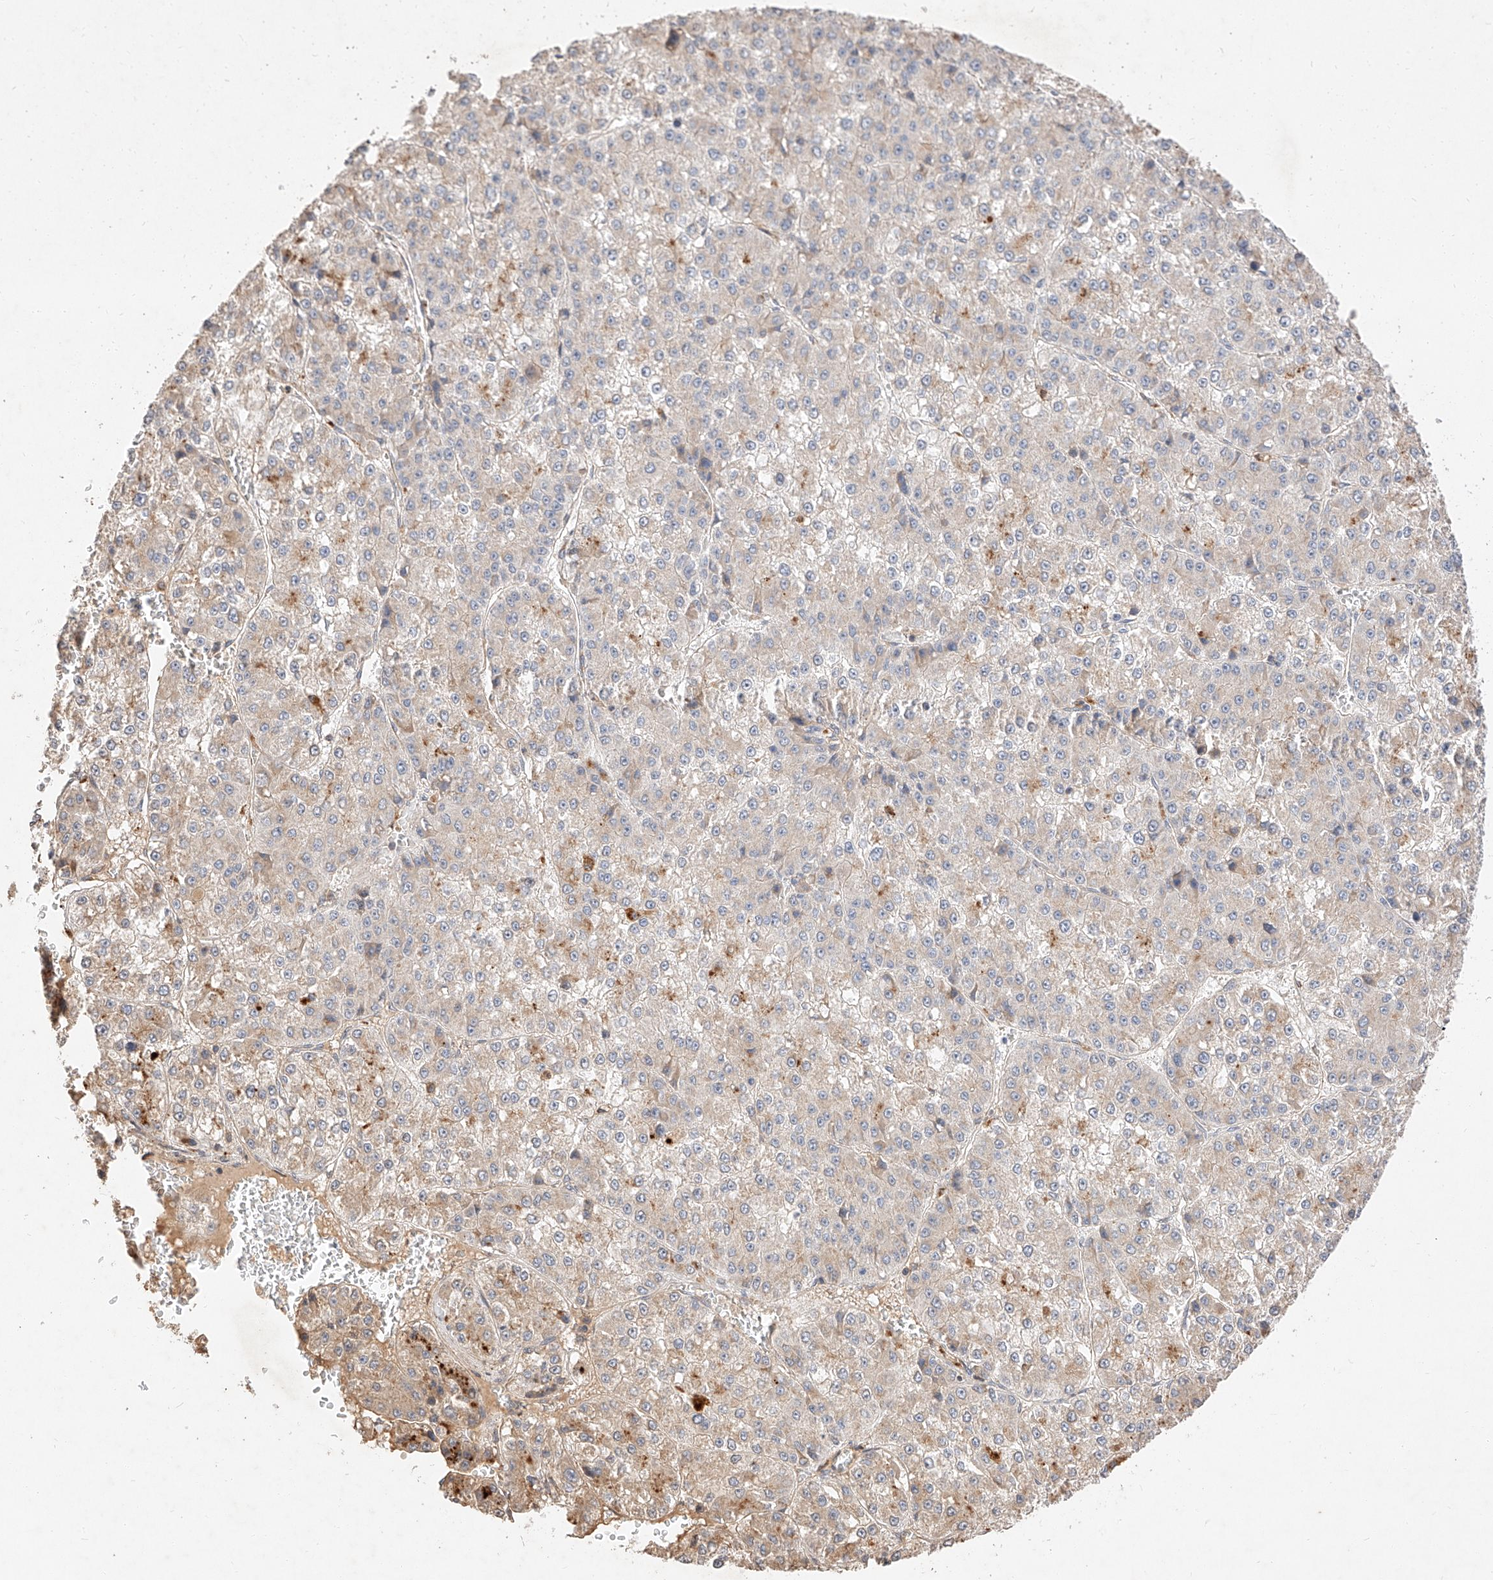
{"staining": {"intensity": "weak", "quantity": "<25%", "location": "cytoplasmic/membranous"}, "tissue": "liver cancer", "cell_type": "Tumor cells", "image_type": "cancer", "snomed": [{"axis": "morphology", "description": "Carcinoma, Hepatocellular, NOS"}, {"axis": "topography", "description": "Liver"}], "caption": "Liver hepatocellular carcinoma was stained to show a protein in brown. There is no significant expression in tumor cells. (Immunohistochemistry (ihc), brightfield microscopy, high magnification).", "gene": "SUSD6", "patient": {"sex": "female", "age": 73}}